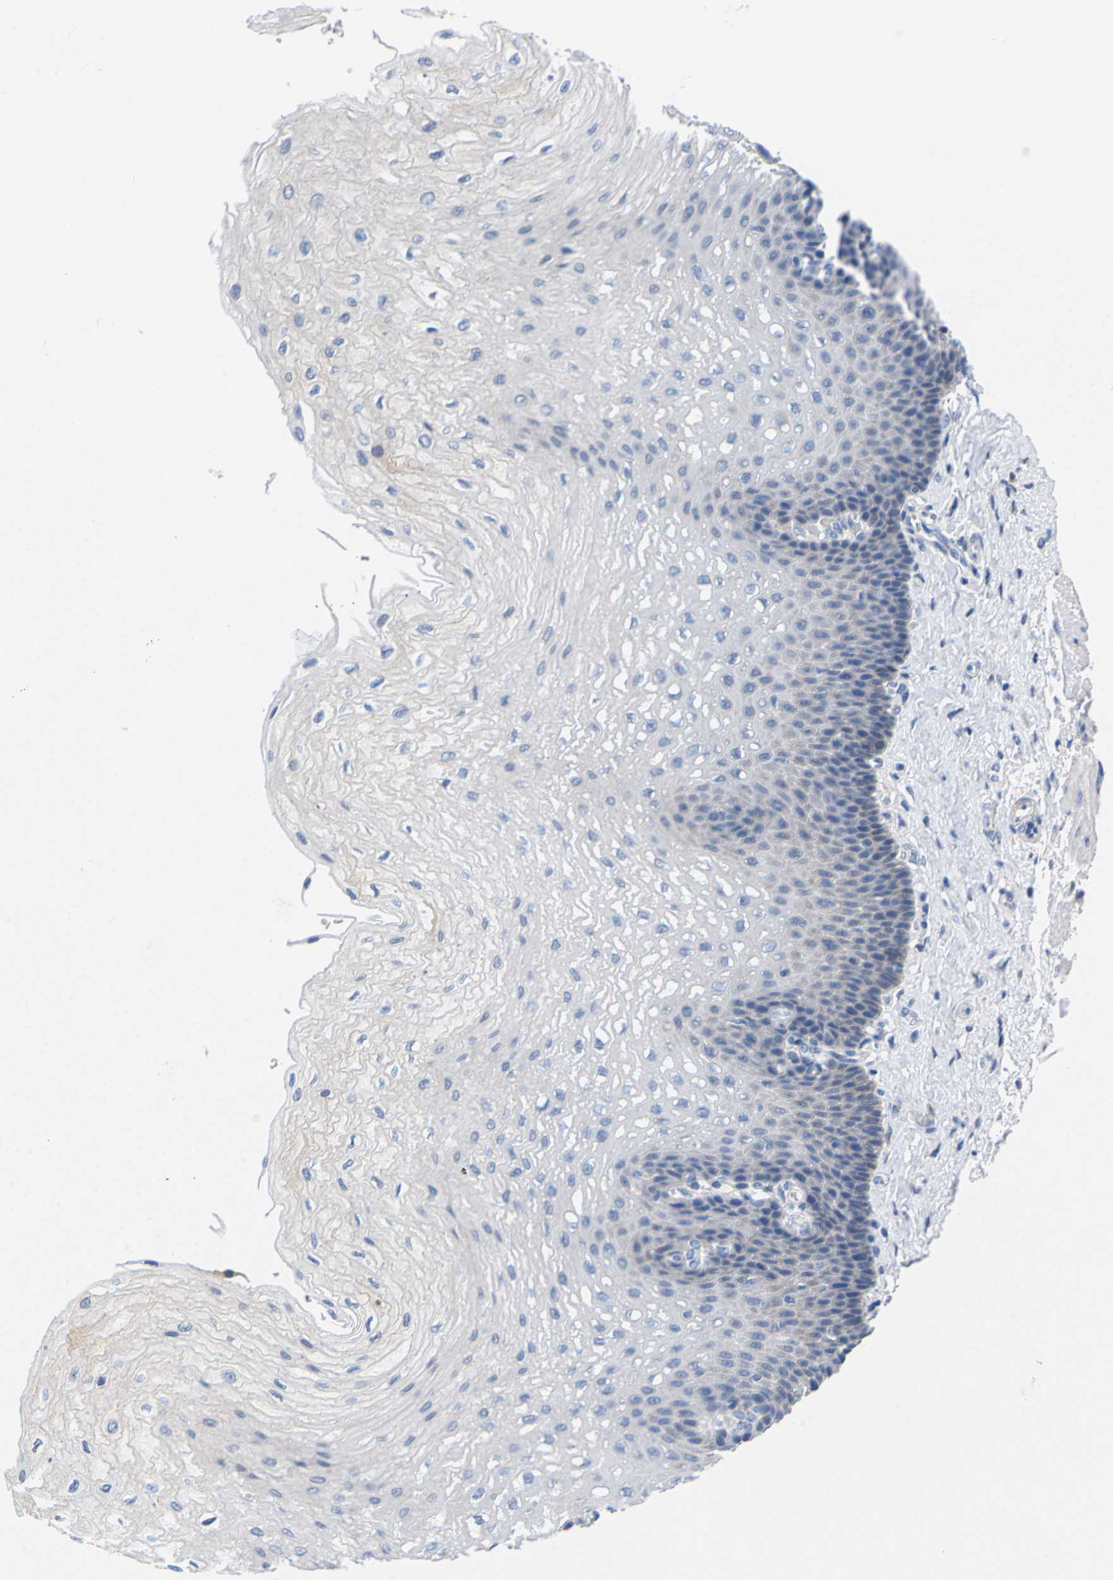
{"staining": {"intensity": "negative", "quantity": "none", "location": "none"}, "tissue": "esophagus", "cell_type": "Squamous epithelial cells", "image_type": "normal", "snomed": [{"axis": "morphology", "description": "Normal tissue, NOS"}, {"axis": "topography", "description": "Esophagus"}], "caption": "DAB immunohistochemical staining of normal human esophagus displays no significant expression in squamous epithelial cells.", "gene": "PEBP1", "patient": {"sex": "female", "age": 72}}